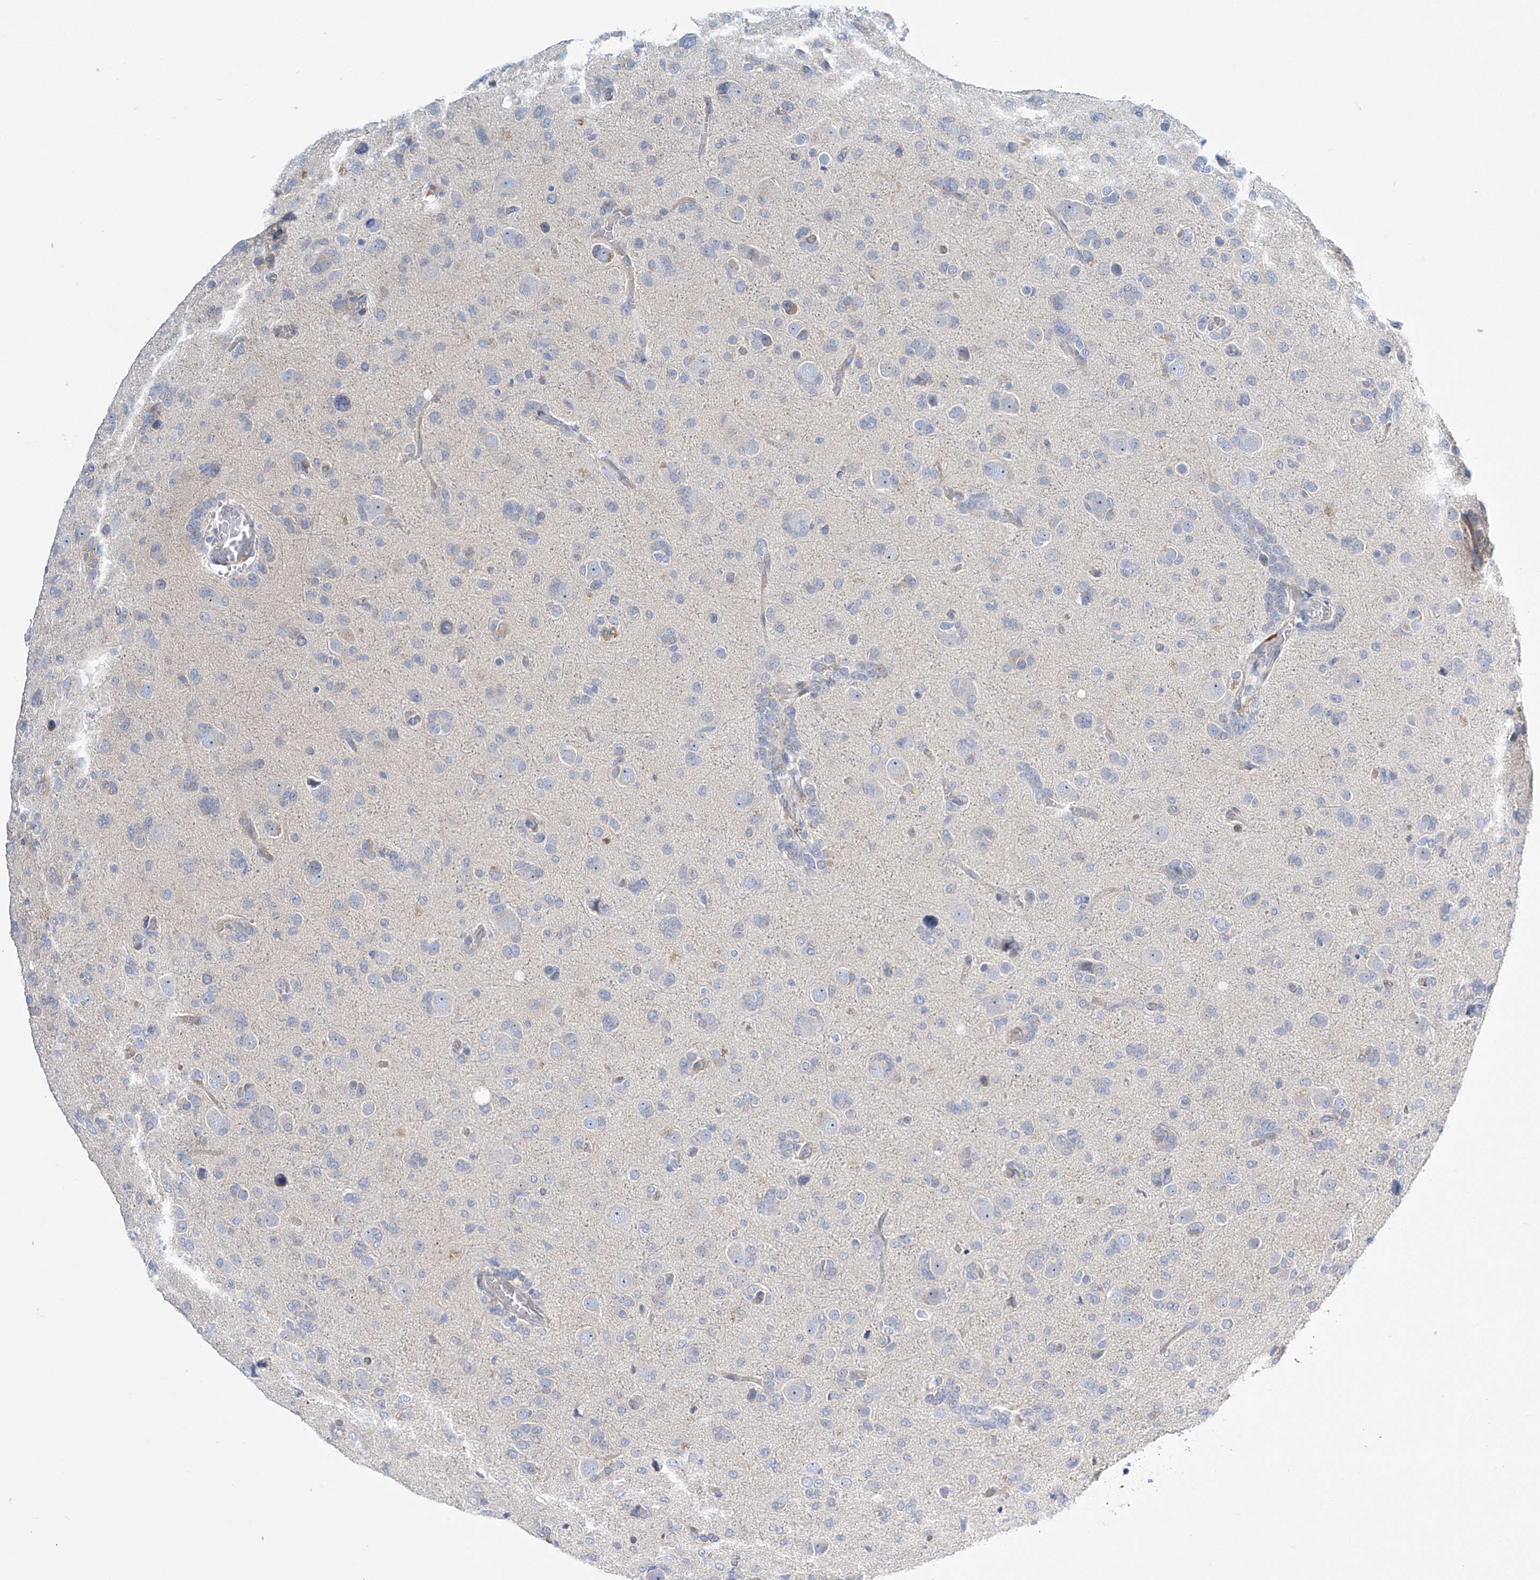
{"staining": {"intensity": "negative", "quantity": "none", "location": "none"}, "tissue": "glioma", "cell_type": "Tumor cells", "image_type": "cancer", "snomed": [{"axis": "morphology", "description": "Glioma, malignant, High grade"}, {"axis": "topography", "description": "Brain"}], "caption": "High power microscopy micrograph of an immunohistochemistry photomicrograph of glioma, revealing no significant expression in tumor cells.", "gene": "TRIM60", "patient": {"sex": "female", "age": 59}}